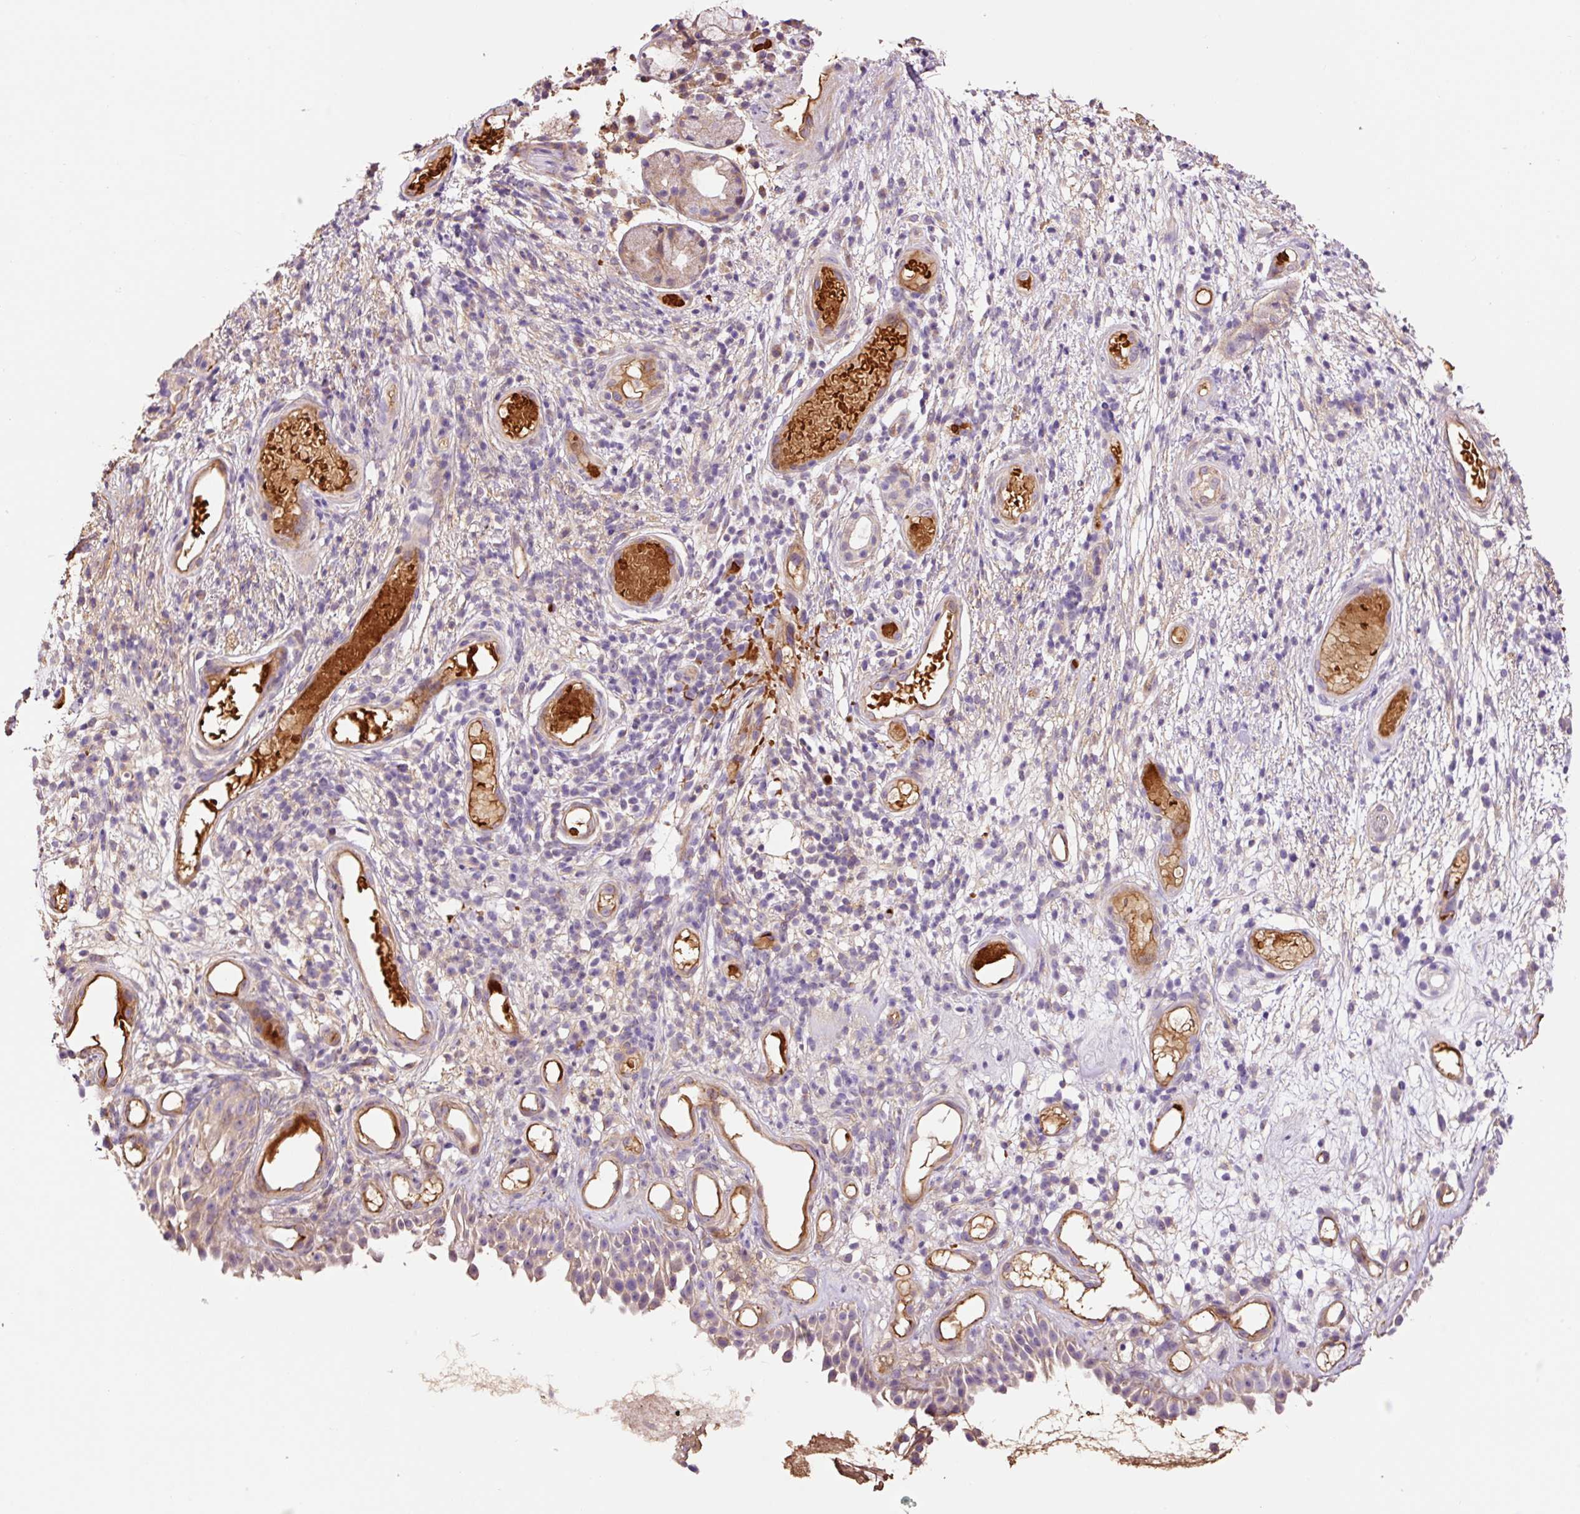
{"staining": {"intensity": "moderate", "quantity": "<25%", "location": "cytoplasmic/membranous"}, "tissue": "nasopharynx", "cell_type": "Respiratory epithelial cells", "image_type": "normal", "snomed": [{"axis": "morphology", "description": "Normal tissue, NOS"}, {"axis": "morphology", "description": "Inflammation, NOS"}, {"axis": "topography", "description": "Nasopharynx"}], "caption": "Nasopharynx stained for a protein demonstrates moderate cytoplasmic/membranous positivity in respiratory epithelial cells. The staining was performed using DAB (3,3'-diaminobenzidine), with brown indicating positive protein expression. Nuclei are stained blue with hematoxylin.", "gene": "TMEM235", "patient": {"sex": "male", "age": 54}}